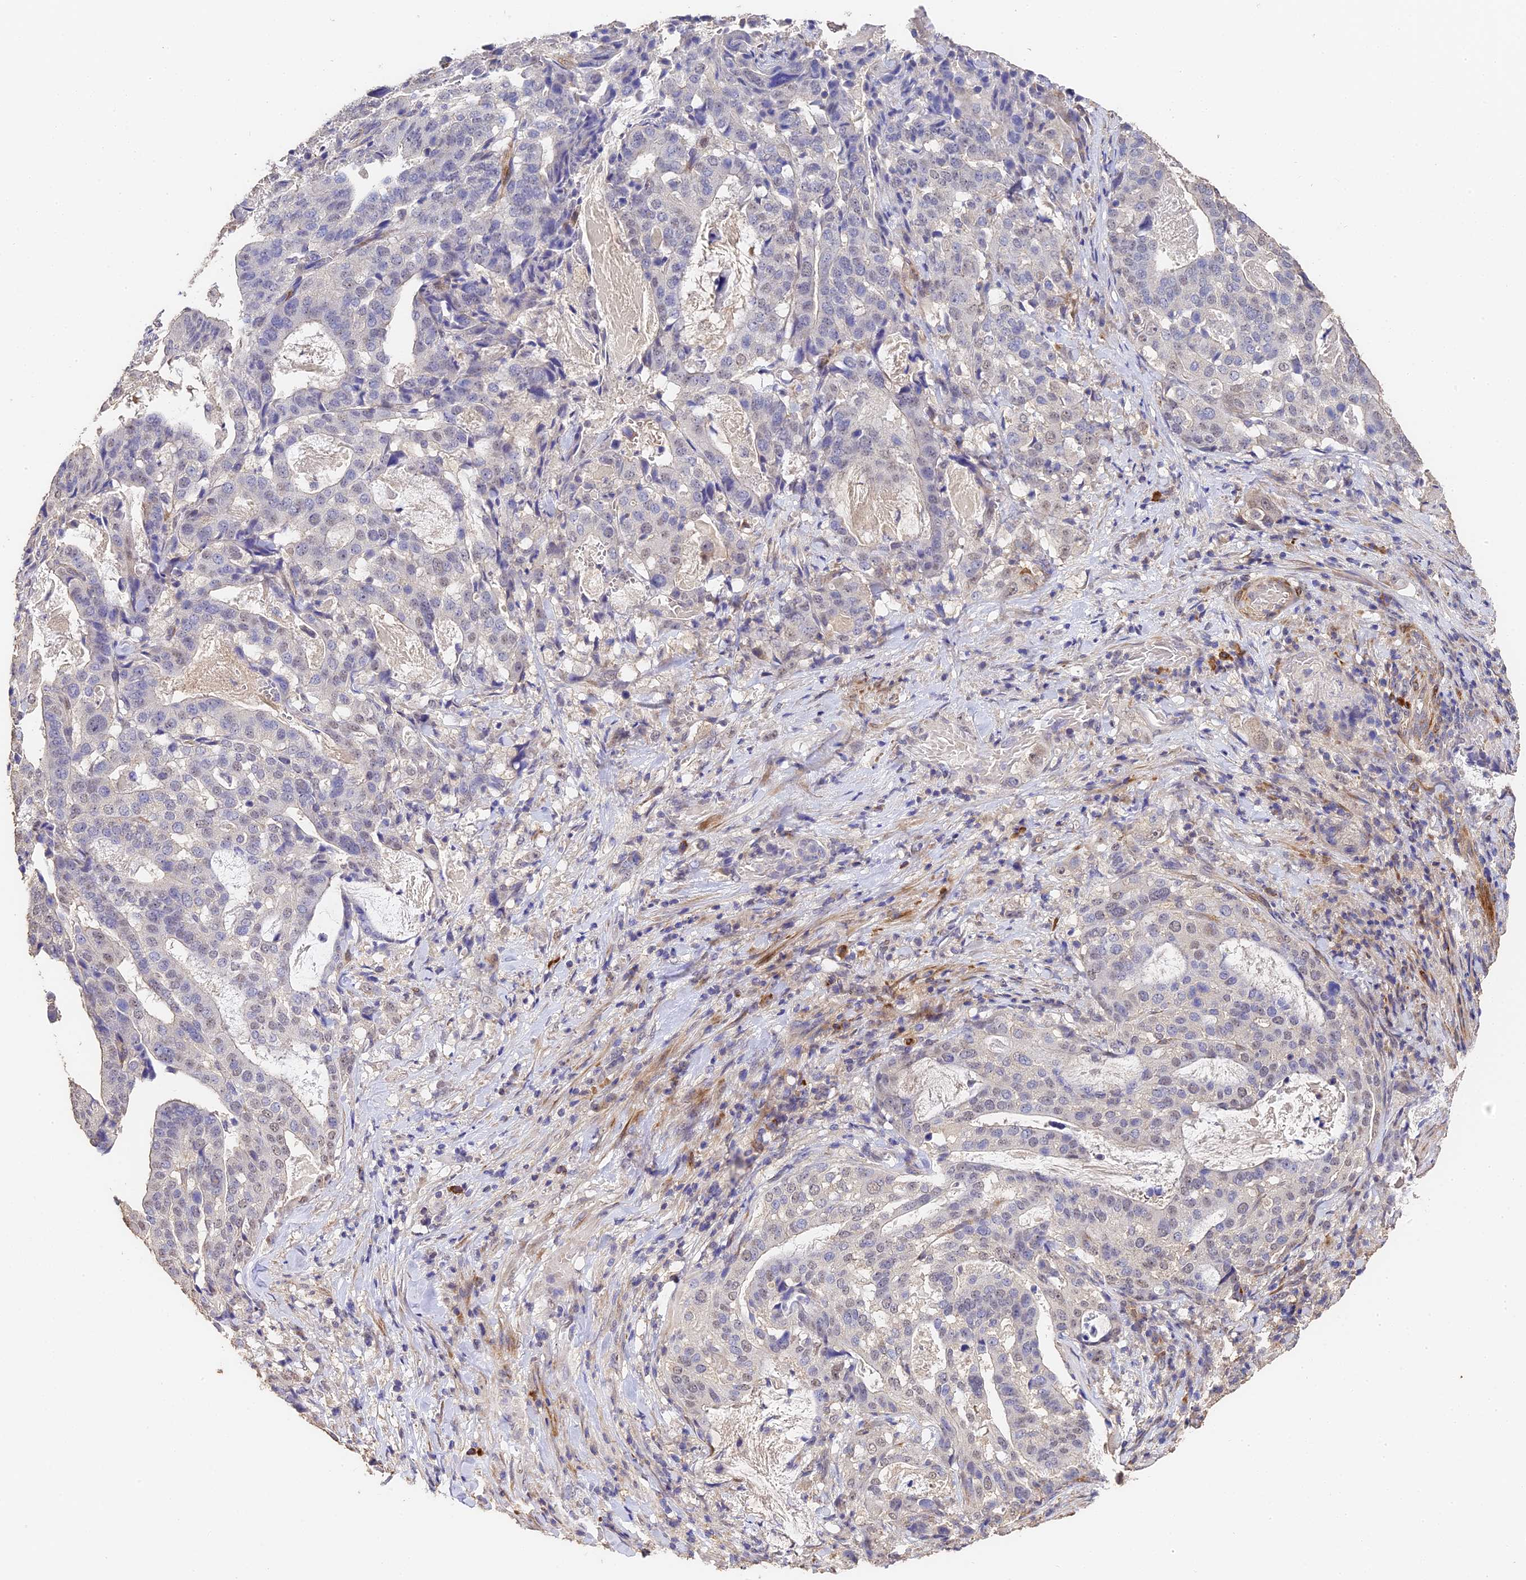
{"staining": {"intensity": "negative", "quantity": "none", "location": "none"}, "tissue": "stomach cancer", "cell_type": "Tumor cells", "image_type": "cancer", "snomed": [{"axis": "morphology", "description": "Adenocarcinoma, NOS"}, {"axis": "topography", "description": "Stomach"}], "caption": "High magnification brightfield microscopy of stomach cancer (adenocarcinoma) stained with DAB (3,3'-diaminobenzidine) (brown) and counterstained with hematoxylin (blue): tumor cells show no significant positivity.", "gene": "SLC11A1", "patient": {"sex": "male", "age": 48}}